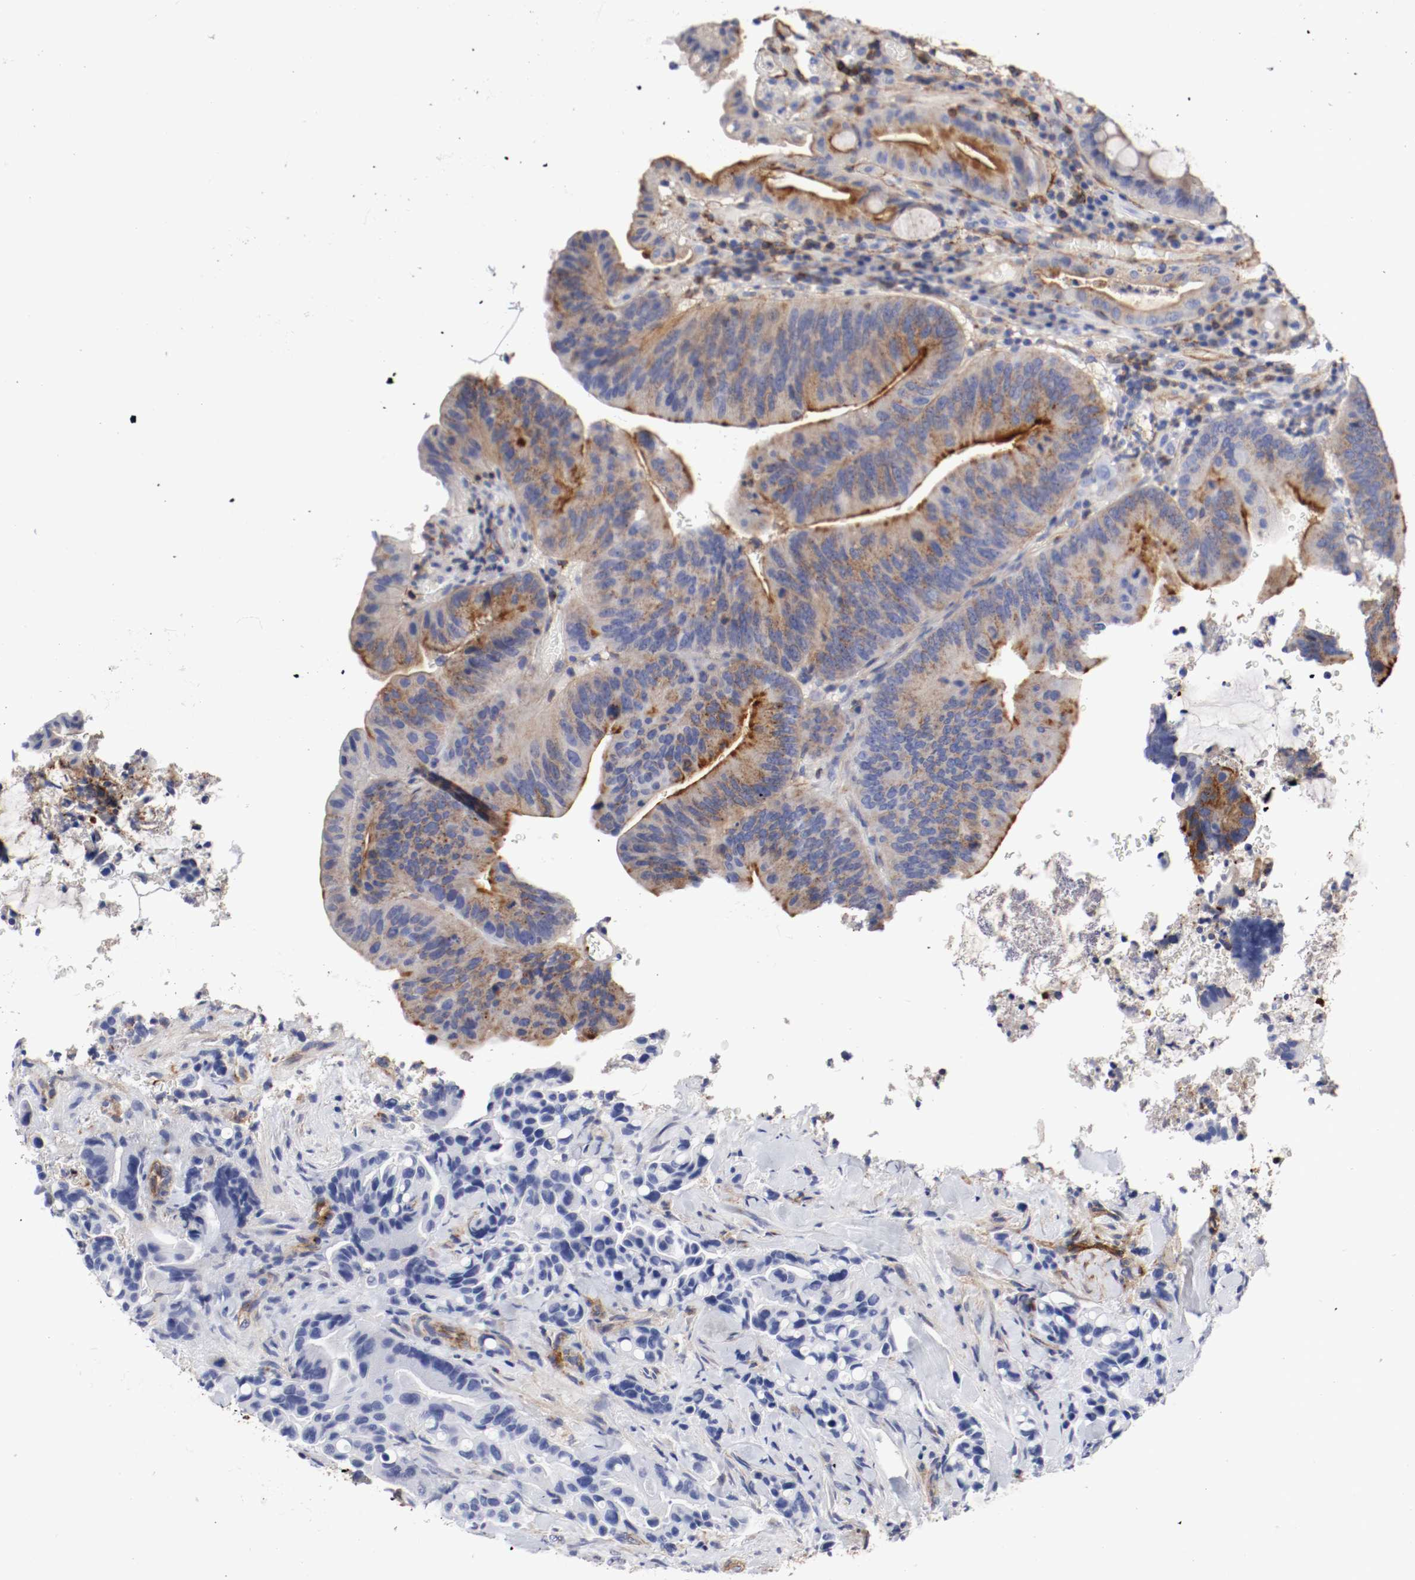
{"staining": {"intensity": "moderate", "quantity": "25%-75%", "location": "cytoplasmic/membranous"}, "tissue": "colorectal cancer", "cell_type": "Tumor cells", "image_type": "cancer", "snomed": [{"axis": "morphology", "description": "Normal tissue, NOS"}, {"axis": "morphology", "description": "Adenocarcinoma, NOS"}, {"axis": "topography", "description": "Colon"}], "caption": "Brown immunohistochemical staining in human adenocarcinoma (colorectal) demonstrates moderate cytoplasmic/membranous expression in approximately 25%-75% of tumor cells. The staining was performed using DAB, with brown indicating positive protein expression. Nuclei are stained blue with hematoxylin.", "gene": "IFITM1", "patient": {"sex": "male", "age": 82}}